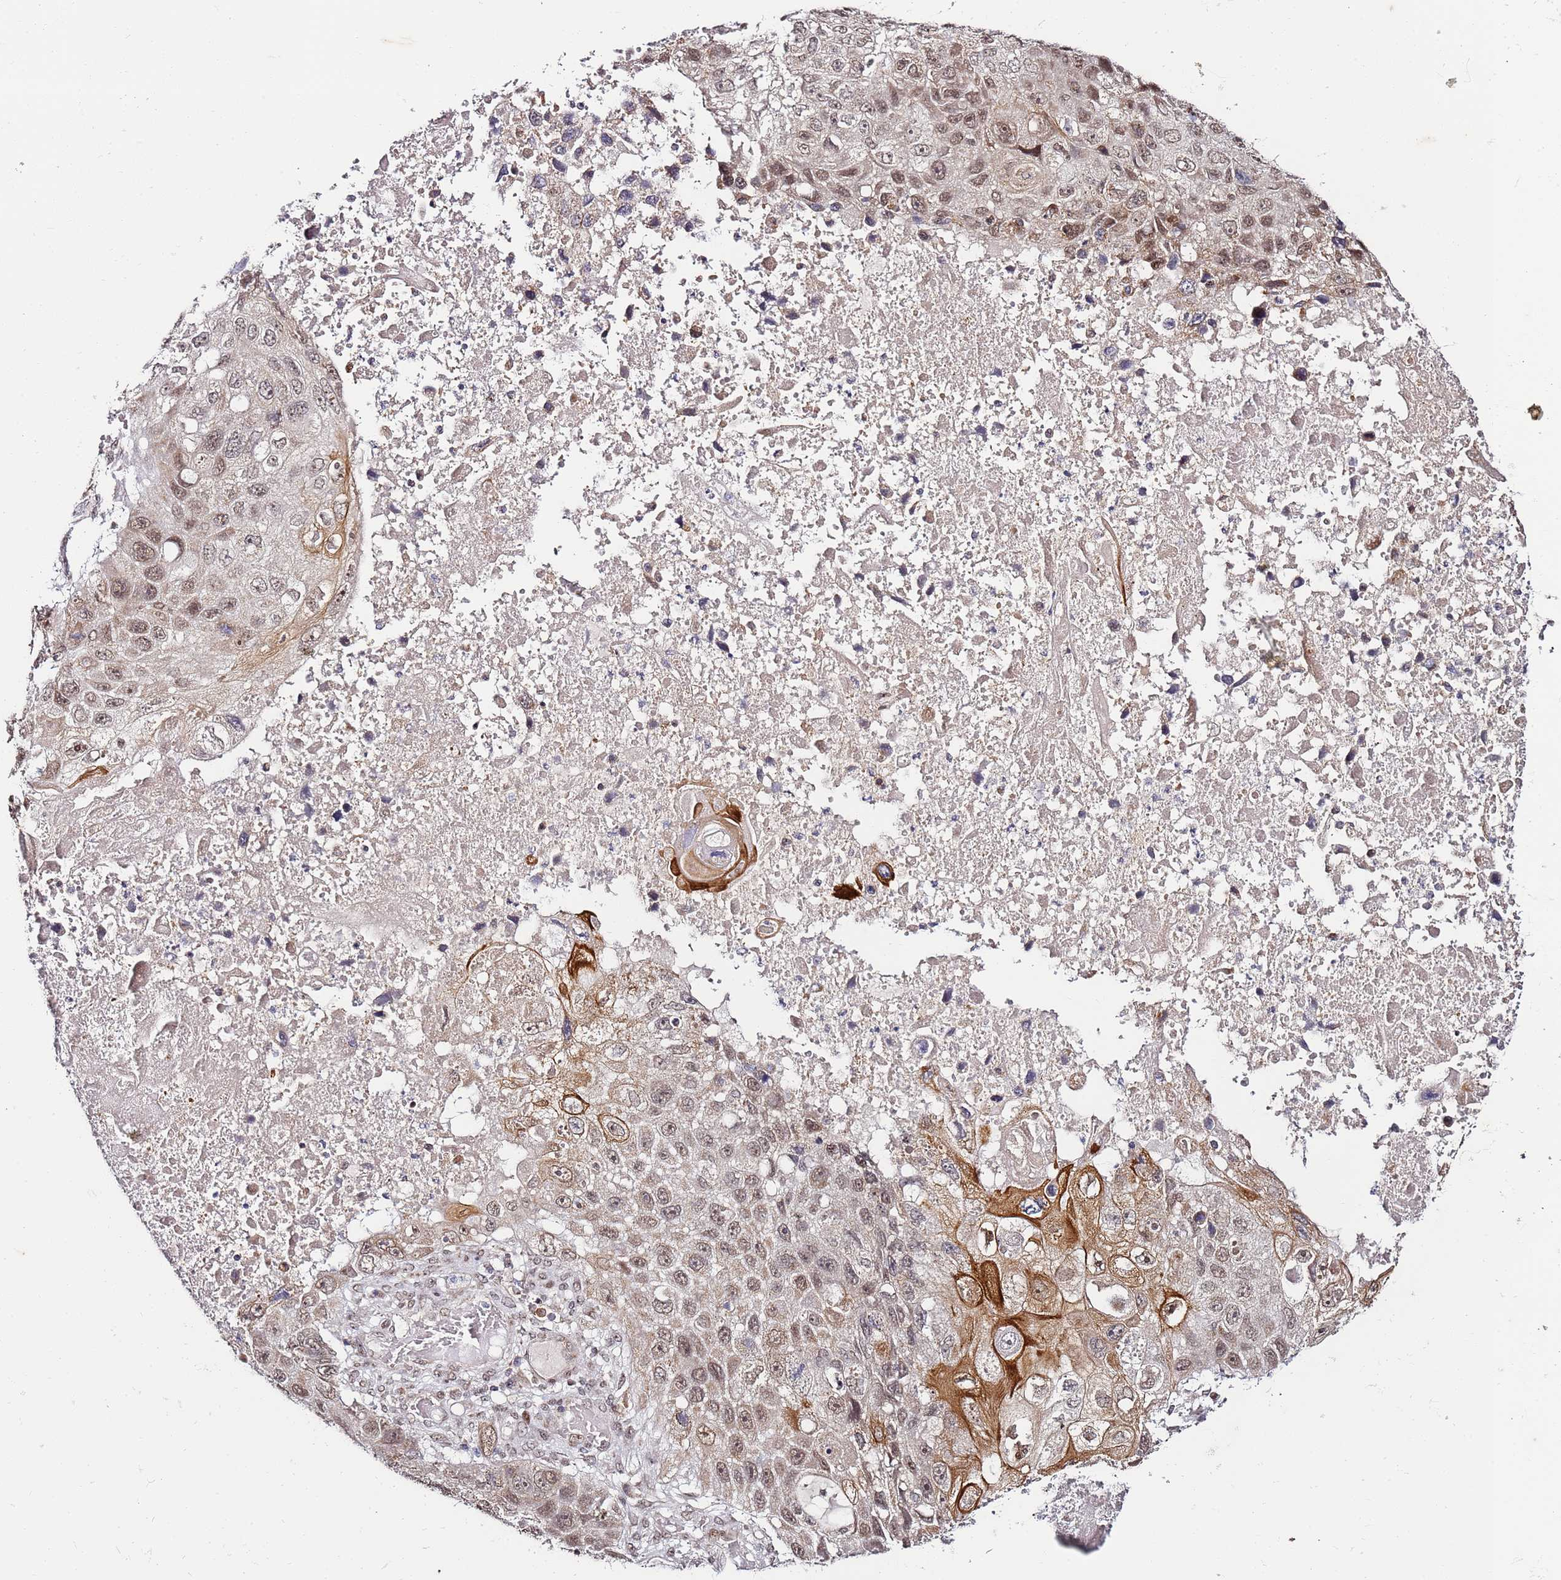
{"staining": {"intensity": "moderate", "quantity": ">75%", "location": "cytoplasmic/membranous,nuclear"}, "tissue": "lung cancer", "cell_type": "Tumor cells", "image_type": "cancer", "snomed": [{"axis": "morphology", "description": "Squamous cell carcinoma, NOS"}, {"axis": "topography", "description": "Lung"}], "caption": "Immunohistochemistry (IHC) of human lung cancer (squamous cell carcinoma) exhibits medium levels of moderate cytoplasmic/membranous and nuclear positivity in approximately >75% of tumor cells. The protein of interest is shown in brown color, while the nuclei are stained blue.", "gene": "TP53AIP1", "patient": {"sex": "male", "age": 61}}